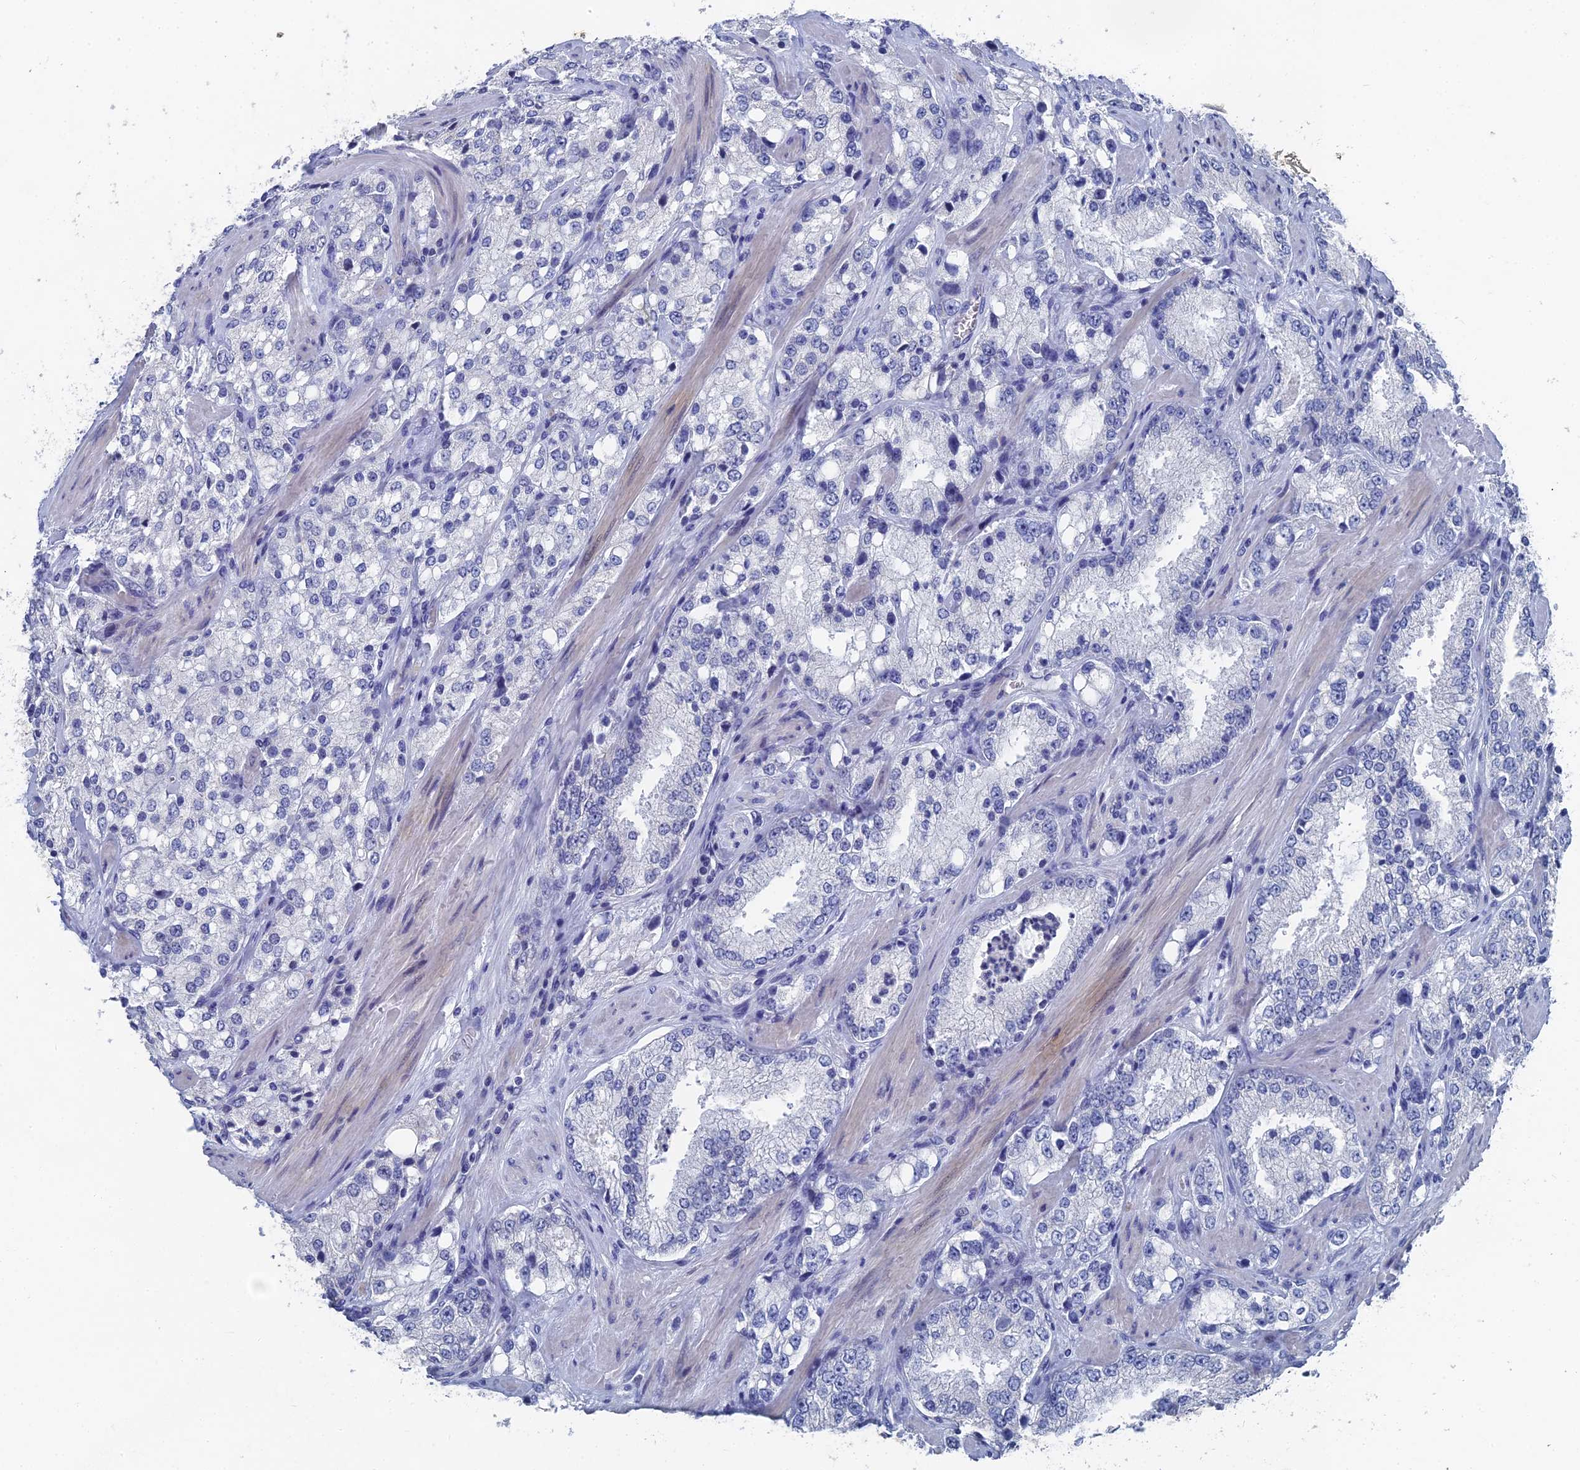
{"staining": {"intensity": "negative", "quantity": "none", "location": "none"}, "tissue": "prostate cancer", "cell_type": "Tumor cells", "image_type": "cancer", "snomed": [{"axis": "morphology", "description": "Adenocarcinoma, High grade"}, {"axis": "topography", "description": "Prostate"}], "caption": "Immunohistochemical staining of human prostate cancer (adenocarcinoma (high-grade)) displays no significant positivity in tumor cells. The staining was performed using DAB (3,3'-diaminobenzidine) to visualize the protein expression in brown, while the nuclei were stained in blue with hematoxylin (Magnification: 20x).", "gene": "GFAP", "patient": {"sex": "male", "age": 66}}